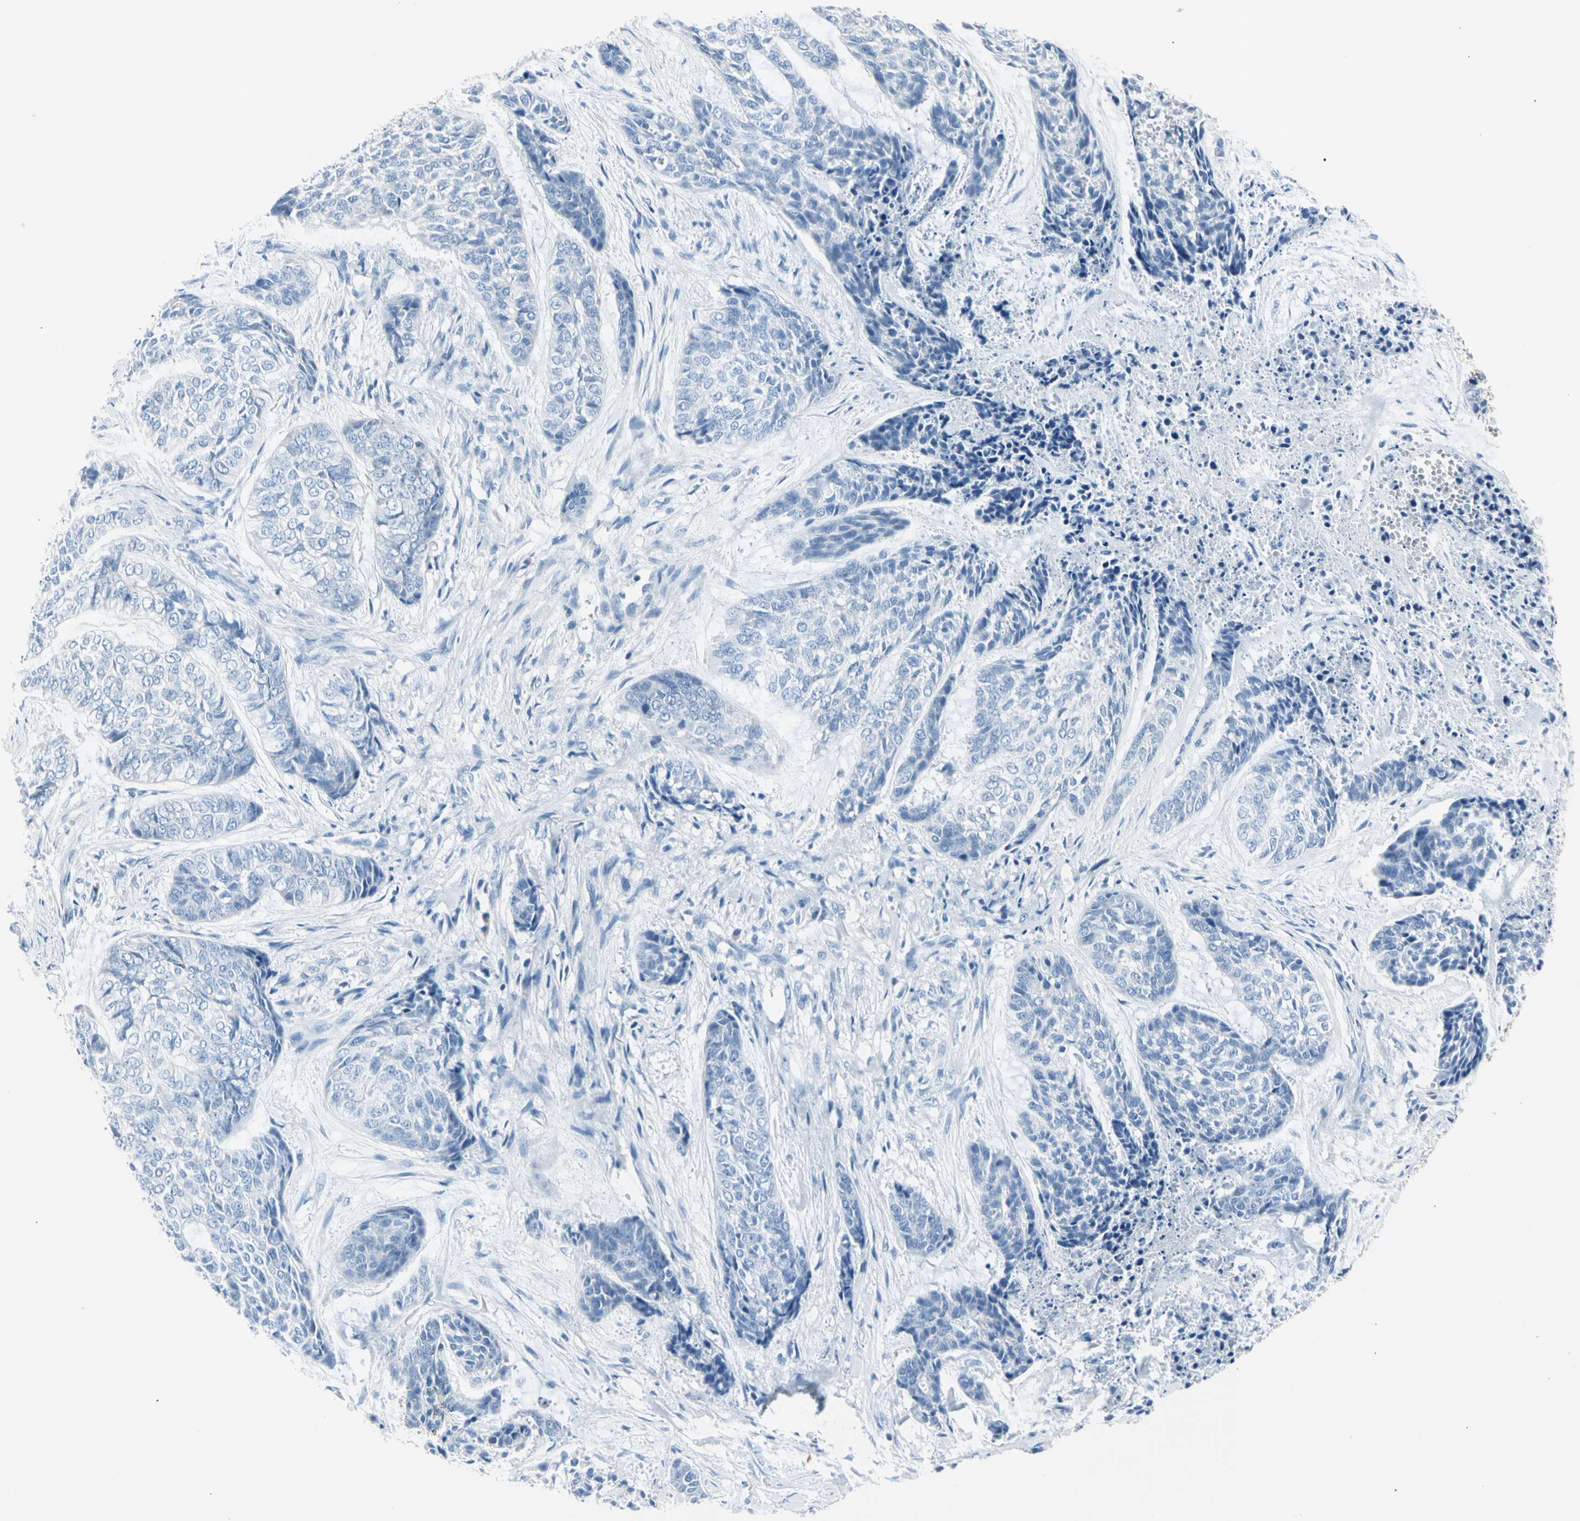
{"staining": {"intensity": "negative", "quantity": "none", "location": "none"}, "tissue": "skin cancer", "cell_type": "Tumor cells", "image_type": "cancer", "snomed": [{"axis": "morphology", "description": "Basal cell carcinoma"}, {"axis": "topography", "description": "Skin"}], "caption": "Skin cancer (basal cell carcinoma) stained for a protein using immunohistochemistry (IHC) displays no staining tumor cells.", "gene": "TPO", "patient": {"sex": "female", "age": 64}}